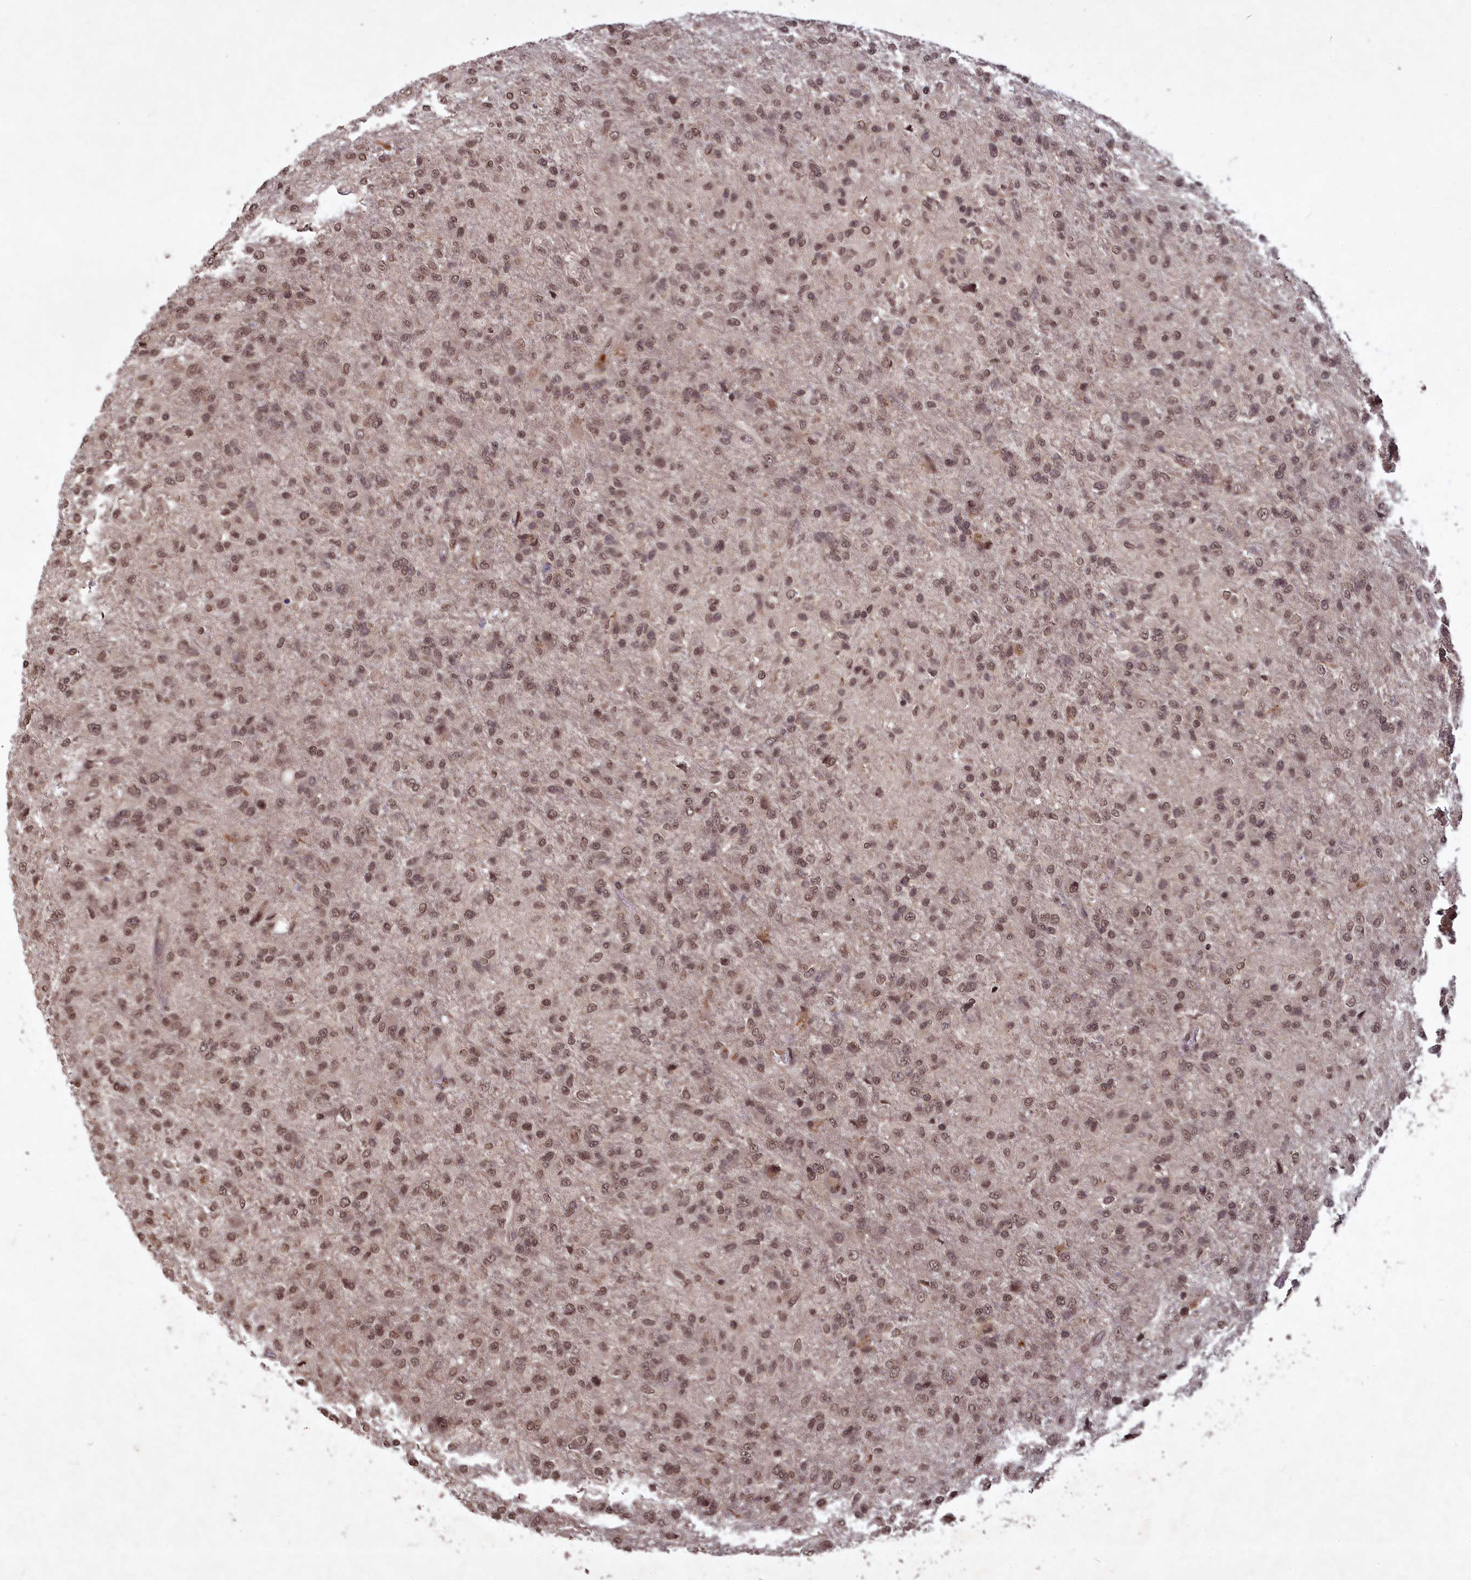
{"staining": {"intensity": "moderate", "quantity": ">75%", "location": "nuclear"}, "tissue": "glioma", "cell_type": "Tumor cells", "image_type": "cancer", "snomed": [{"axis": "morphology", "description": "Glioma, malignant, High grade"}, {"axis": "topography", "description": "Brain"}], "caption": "IHC photomicrograph of glioma stained for a protein (brown), which shows medium levels of moderate nuclear expression in about >75% of tumor cells.", "gene": "SRMS", "patient": {"sex": "female", "age": 74}}